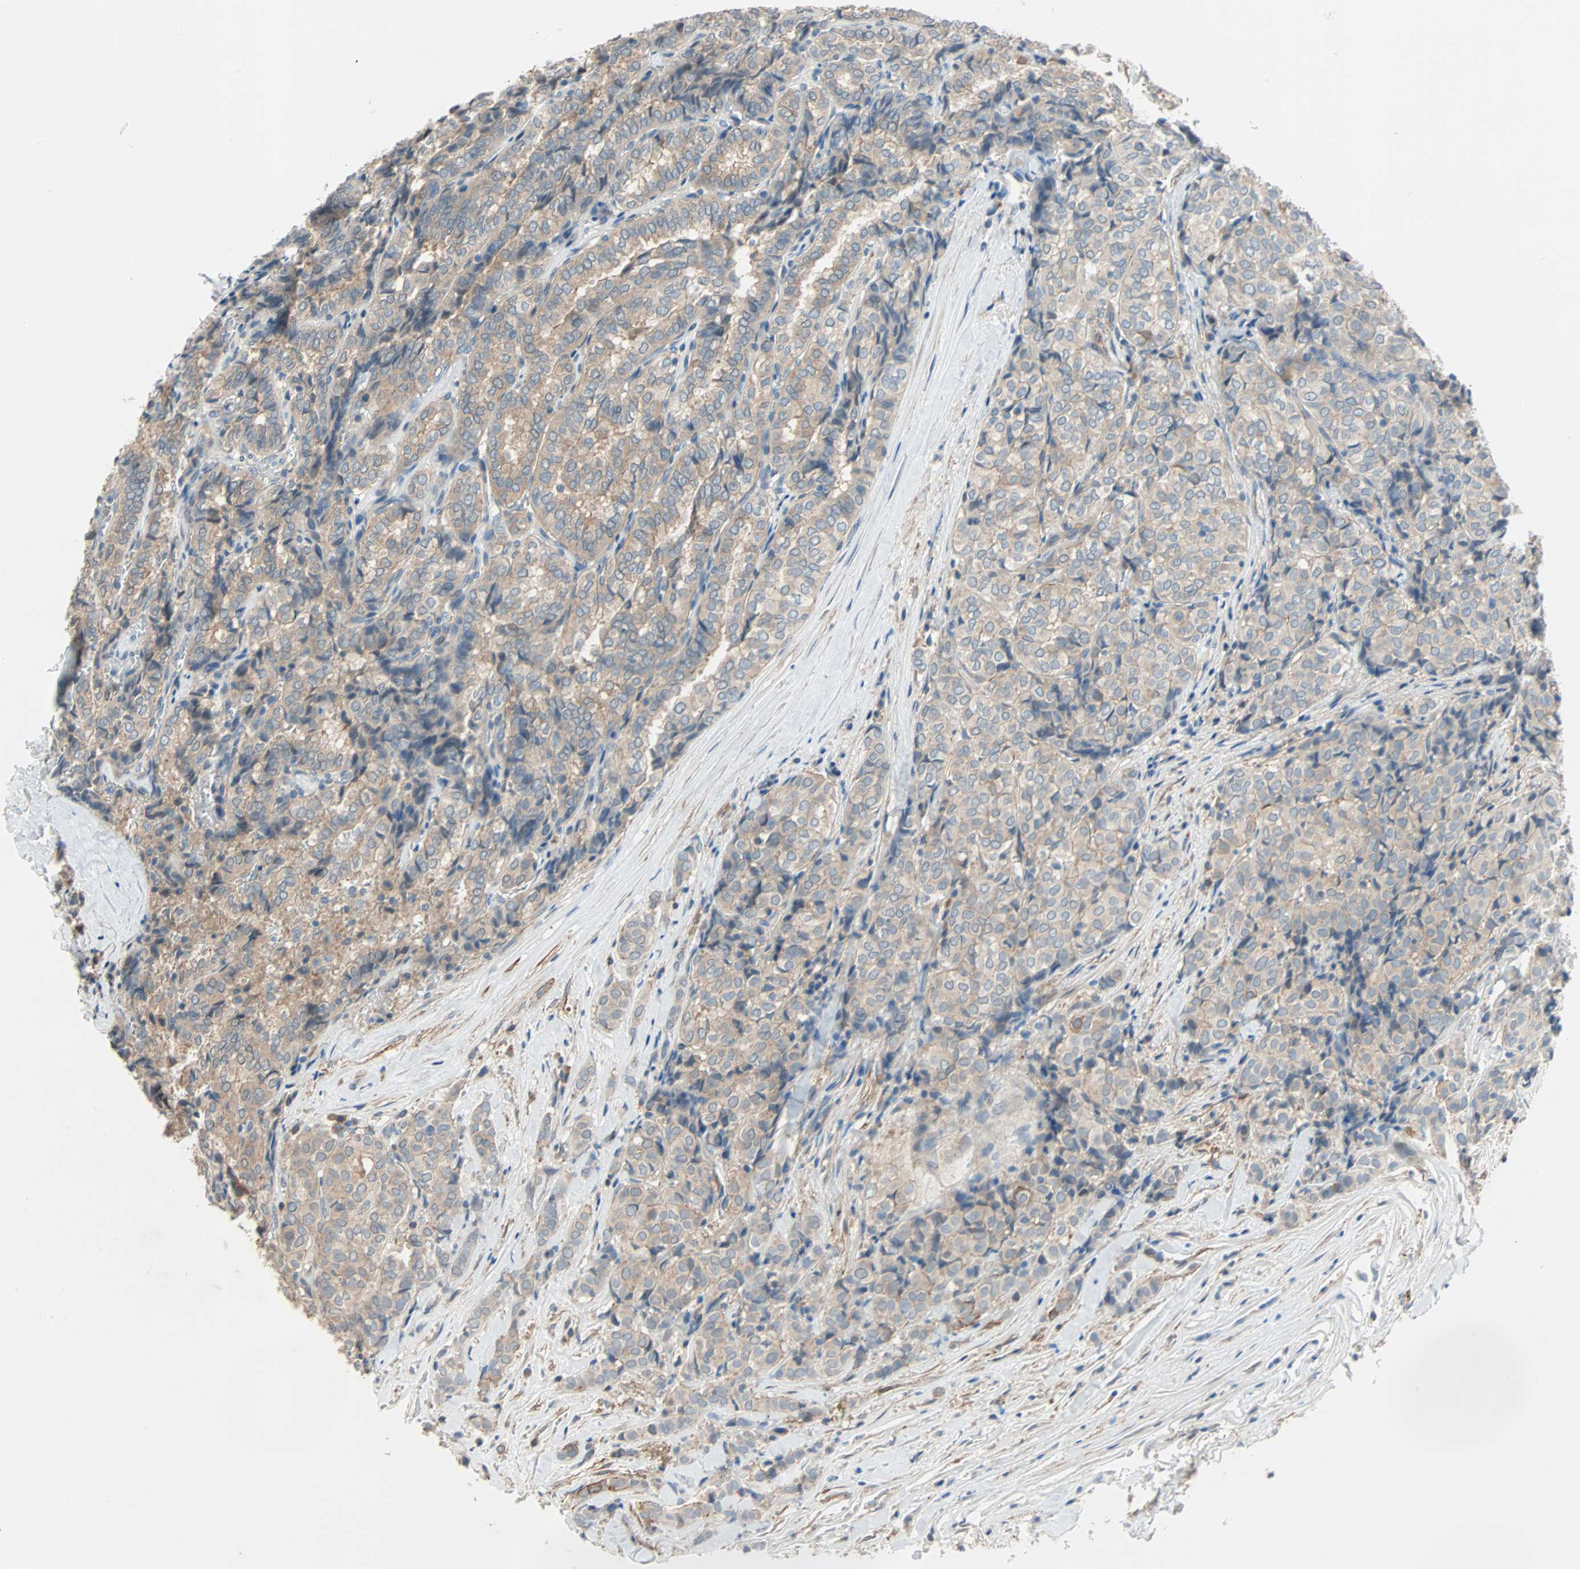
{"staining": {"intensity": "weak", "quantity": ">75%", "location": "cytoplasmic/membranous"}, "tissue": "thyroid cancer", "cell_type": "Tumor cells", "image_type": "cancer", "snomed": [{"axis": "morphology", "description": "Normal tissue, NOS"}, {"axis": "morphology", "description": "Papillary adenocarcinoma, NOS"}, {"axis": "topography", "description": "Thyroid gland"}], "caption": "Protein positivity by immunohistochemistry shows weak cytoplasmic/membranous staining in approximately >75% of tumor cells in papillary adenocarcinoma (thyroid).", "gene": "TNFRSF12A", "patient": {"sex": "female", "age": 30}}